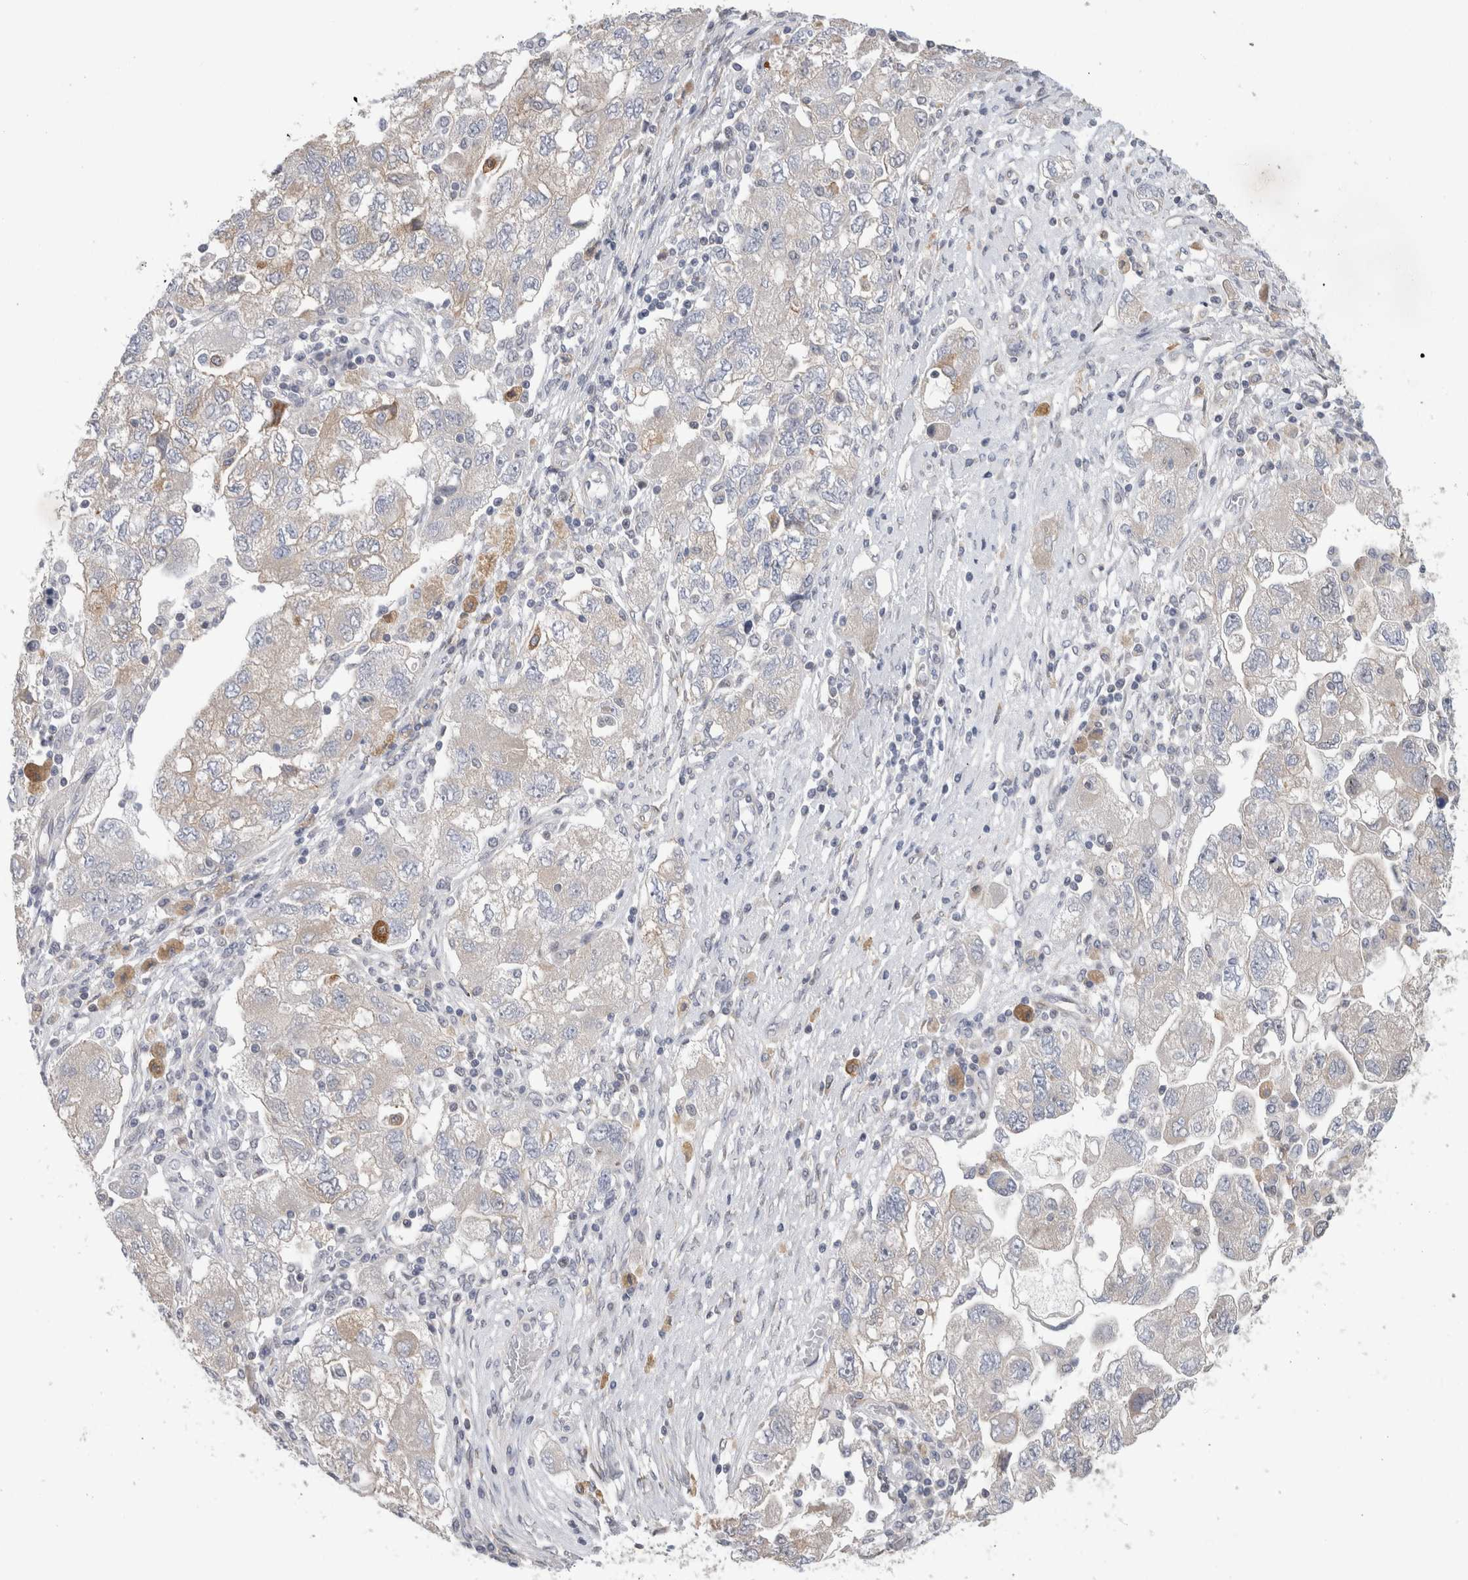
{"staining": {"intensity": "negative", "quantity": "none", "location": "none"}, "tissue": "ovarian cancer", "cell_type": "Tumor cells", "image_type": "cancer", "snomed": [{"axis": "morphology", "description": "Carcinoma, NOS"}, {"axis": "morphology", "description": "Cystadenocarcinoma, serous, NOS"}, {"axis": "topography", "description": "Ovary"}], "caption": "The immunohistochemistry (IHC) micrograph has no significant expression in tumor cells of ovarian serous cystadenocarcinoma tissue.", "gene": "SYTL5", "patient": {"sex": "female", "age": 69}}